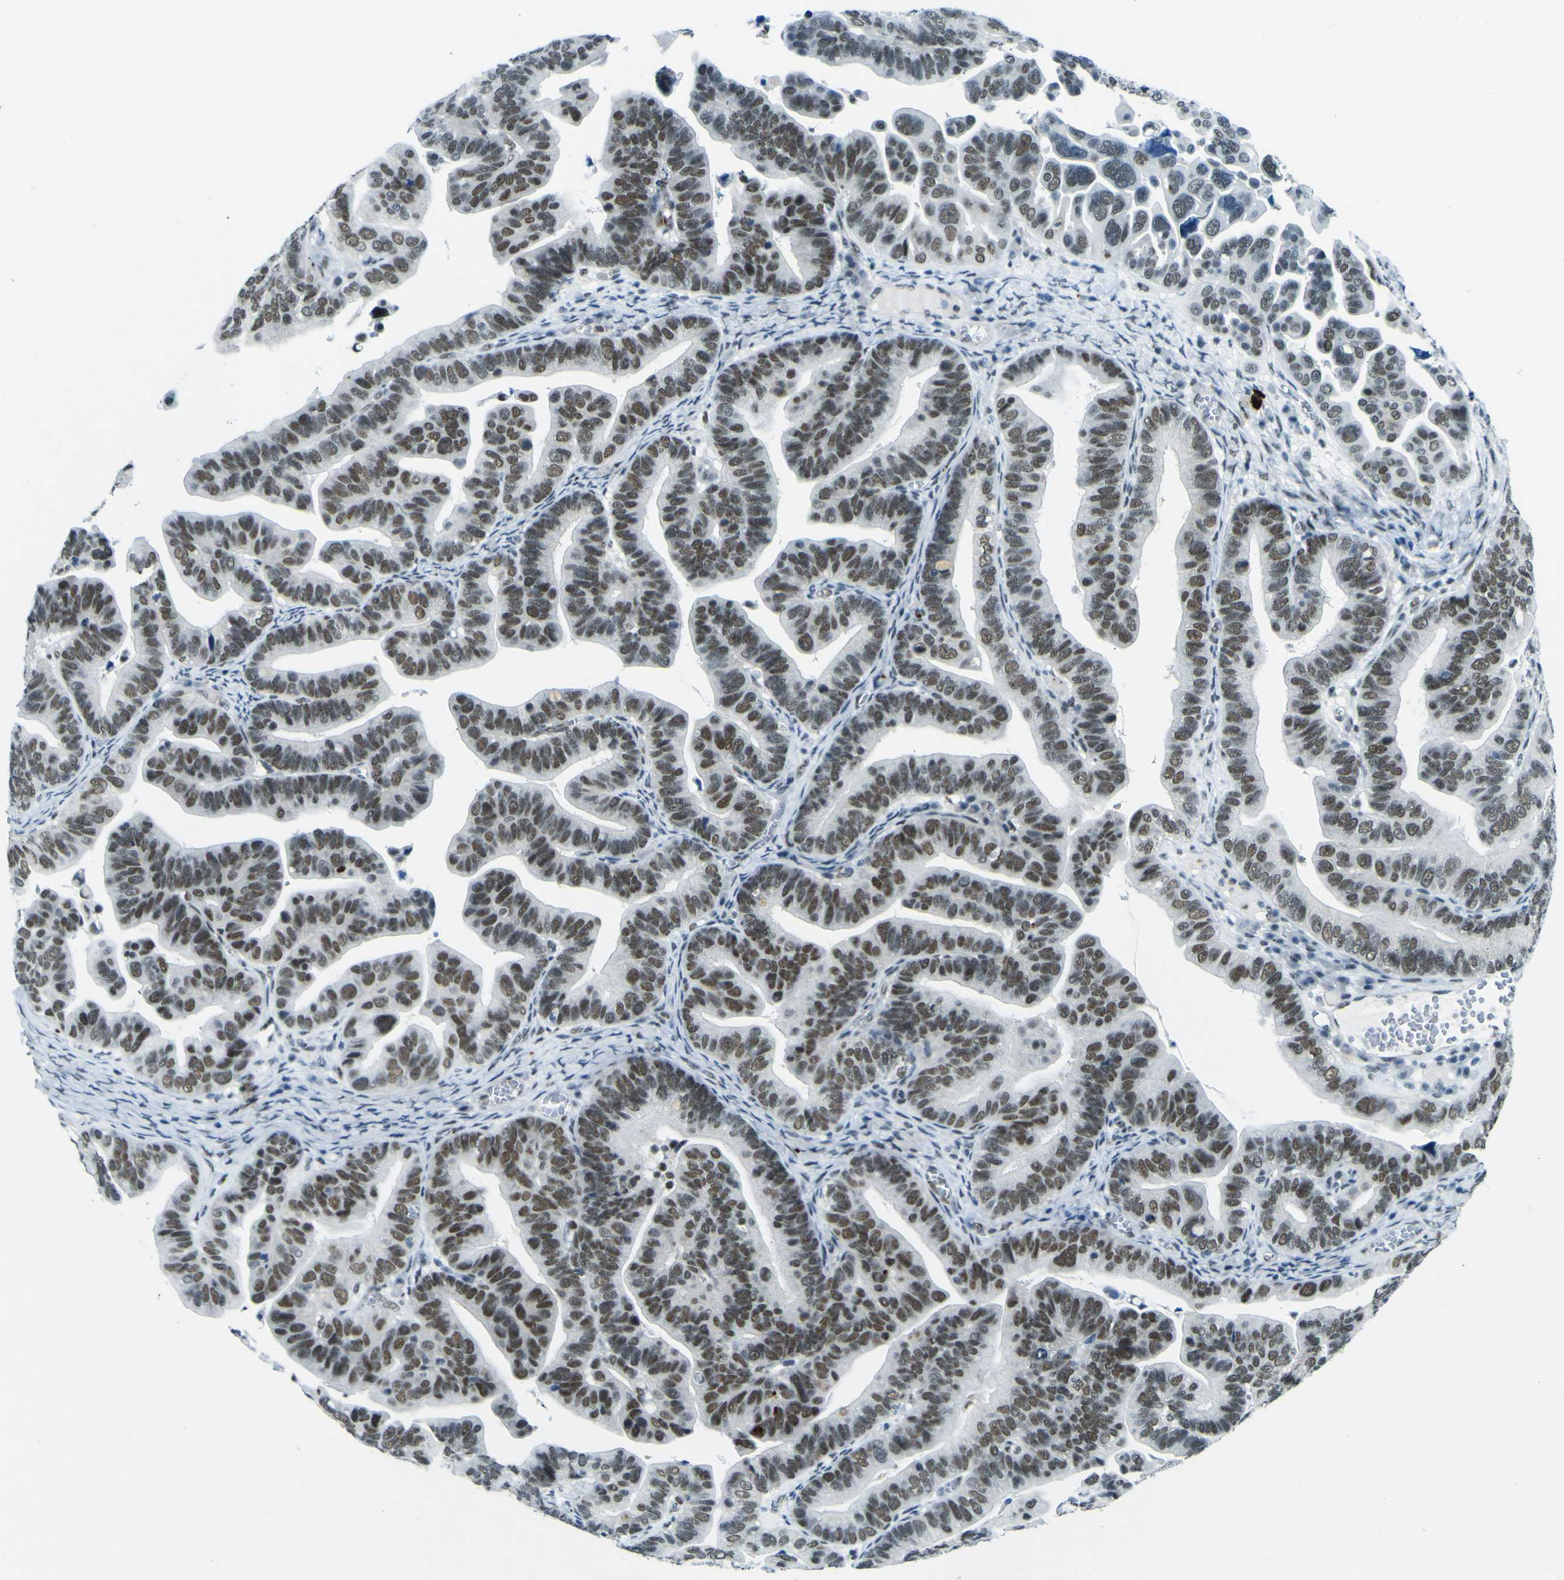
{"staining": {"intensity": "weak", "quantity": ">75%", "location": "nuclear"}, "tissue": "ovarian cancer", "cell_type": "Tumor cells", "image_type": "cancer", "snomed": [{"axis": "morphology", "description": "Cystadenocarcinoma, serous, NOS"}, {"axis": "topography", "description": "Ovary"}], "caption": "The photomicrograph shows immunohistochemical staining of ovarian cancer. There is weak nuclear expression is seen in approximately >75% of tumor cells.", "gene": "CEBPG", "patient": {"sex": "female", "age": 56}}